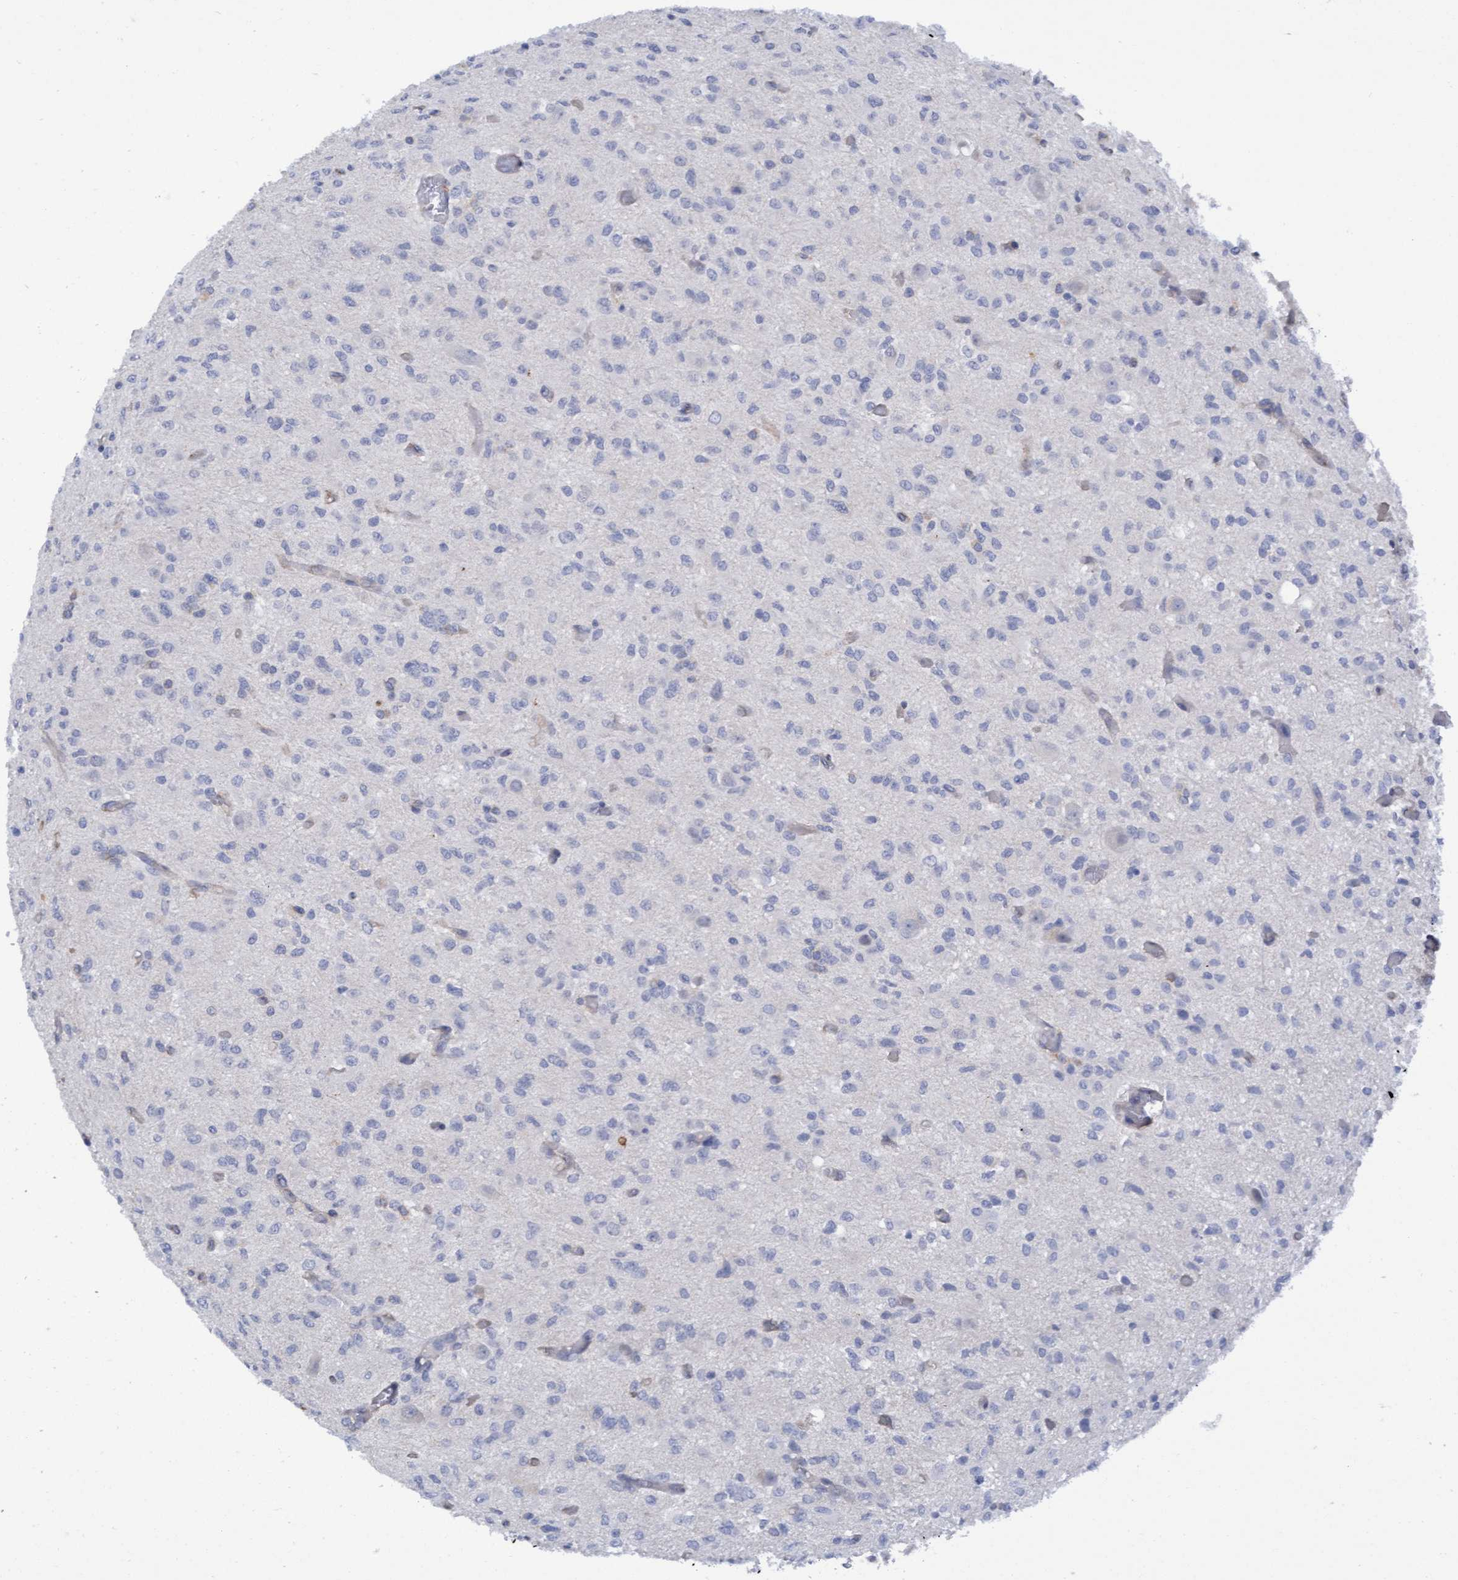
{"staining": {"intensity": "negative", "quantity": "none", "location": "none"}, "tissue": "glioma", "cell_type": "Tumor cells", "image_type": "cancer", "snomed": [{"axis": "morphology", "description": "Glioma, malignant, High grade"}, {"axis": "topography", "description": "Brain"}], "caption": "The photomicrograph displays no staining of tumor cells in malignant high-grade glioma.", "gene": "FNBP1", "patient": {"sex": "female", "age": 59}}